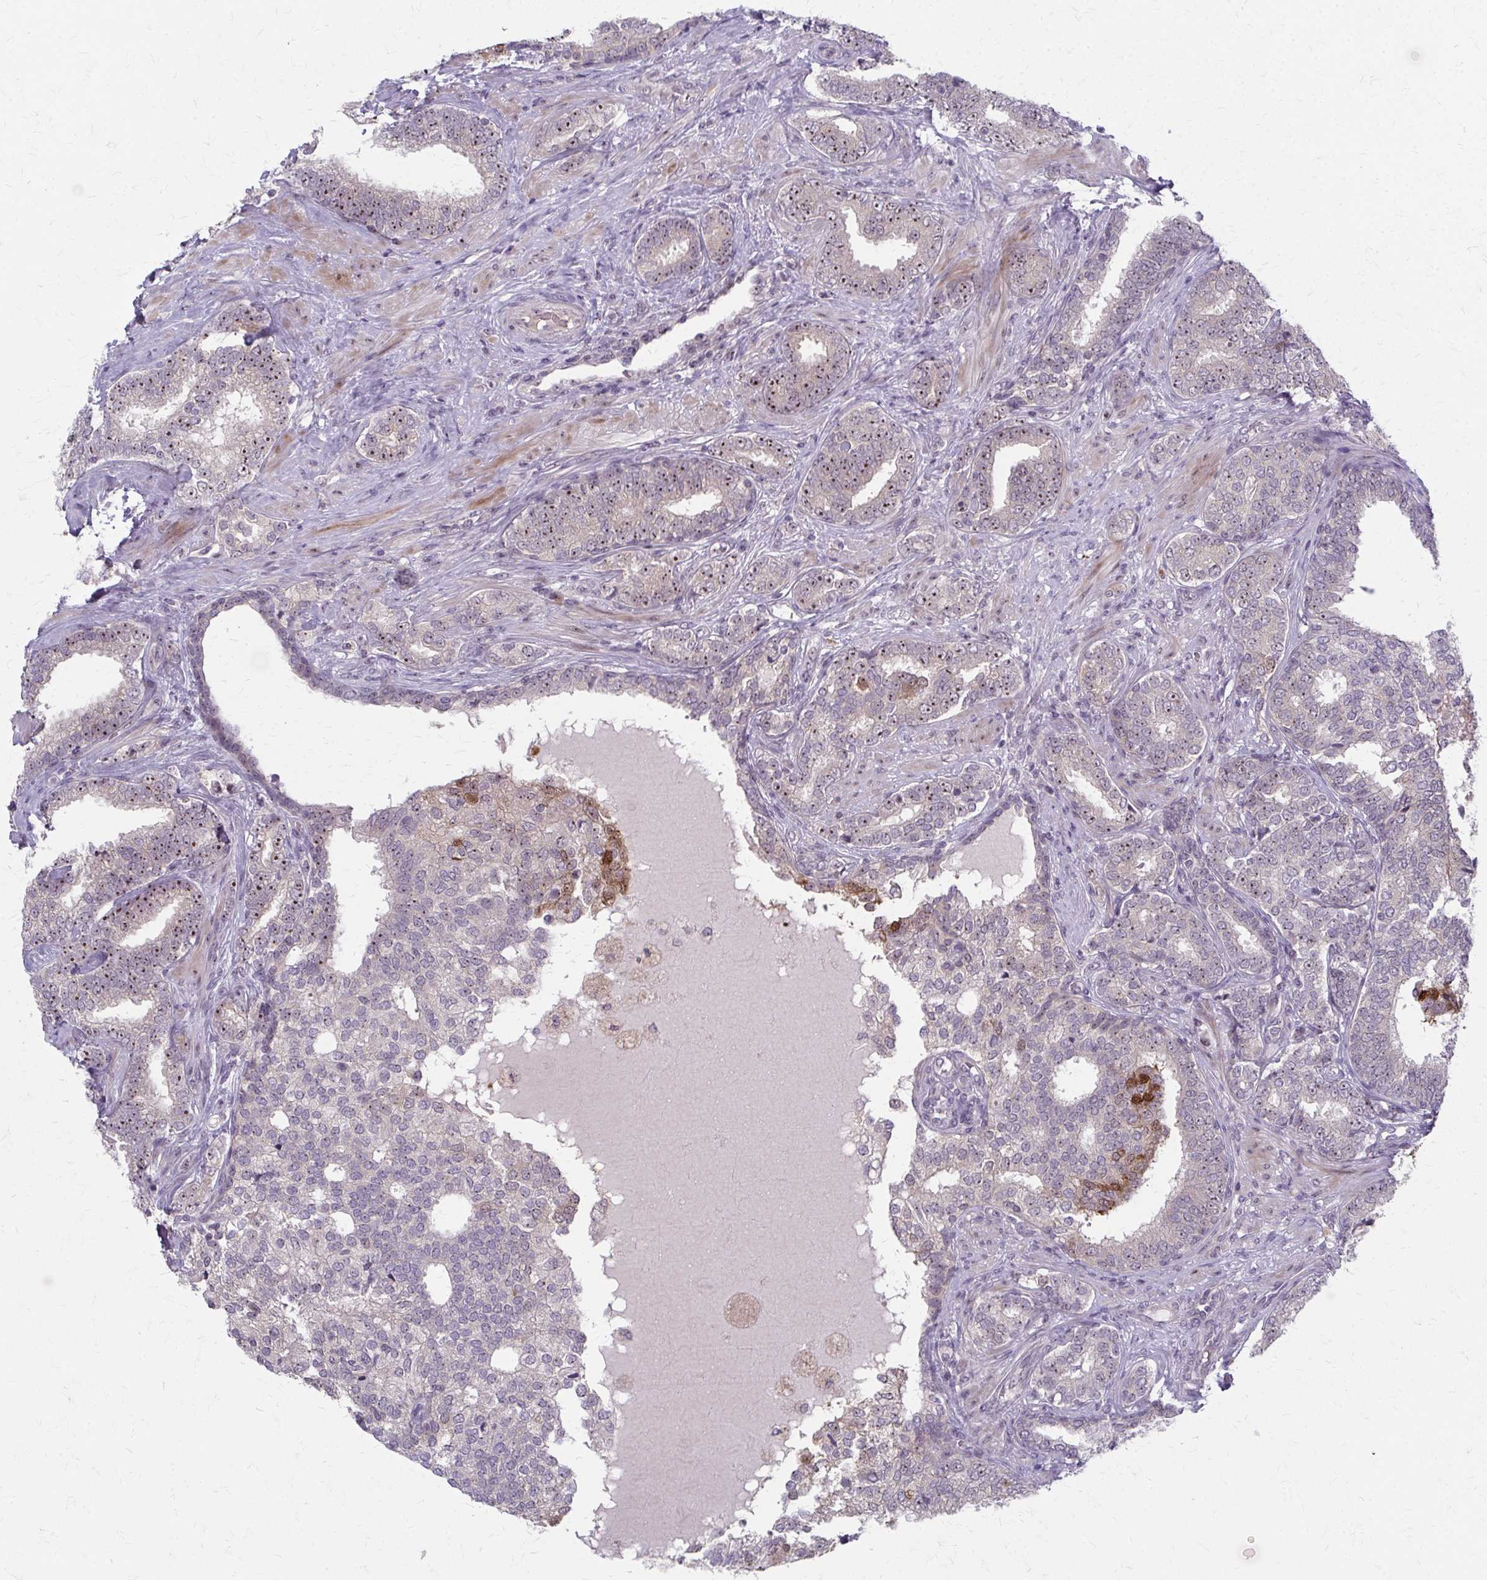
{"staining": {"intensity": "moderate", "quantity": ">75%", "location": "nuclear"}, "tissue": "prostate cancer", "cell_type": "Tumor cells", "image_type": "cancer", "snomed": [{"axis": "morphology", "description": "Adenocarcinoma, High grade"}, {"axis": "topography", "description": "Prostate"}], "caption": "The photomicrograph demonstrates staining of prostate cancer (adenocarcinoma (high-grade)), revealing moderate nuclear protein positivity (brown color) within tumor cells.", "gene": "NUDT16", "patient": {"sex": "male", "age": 72}}